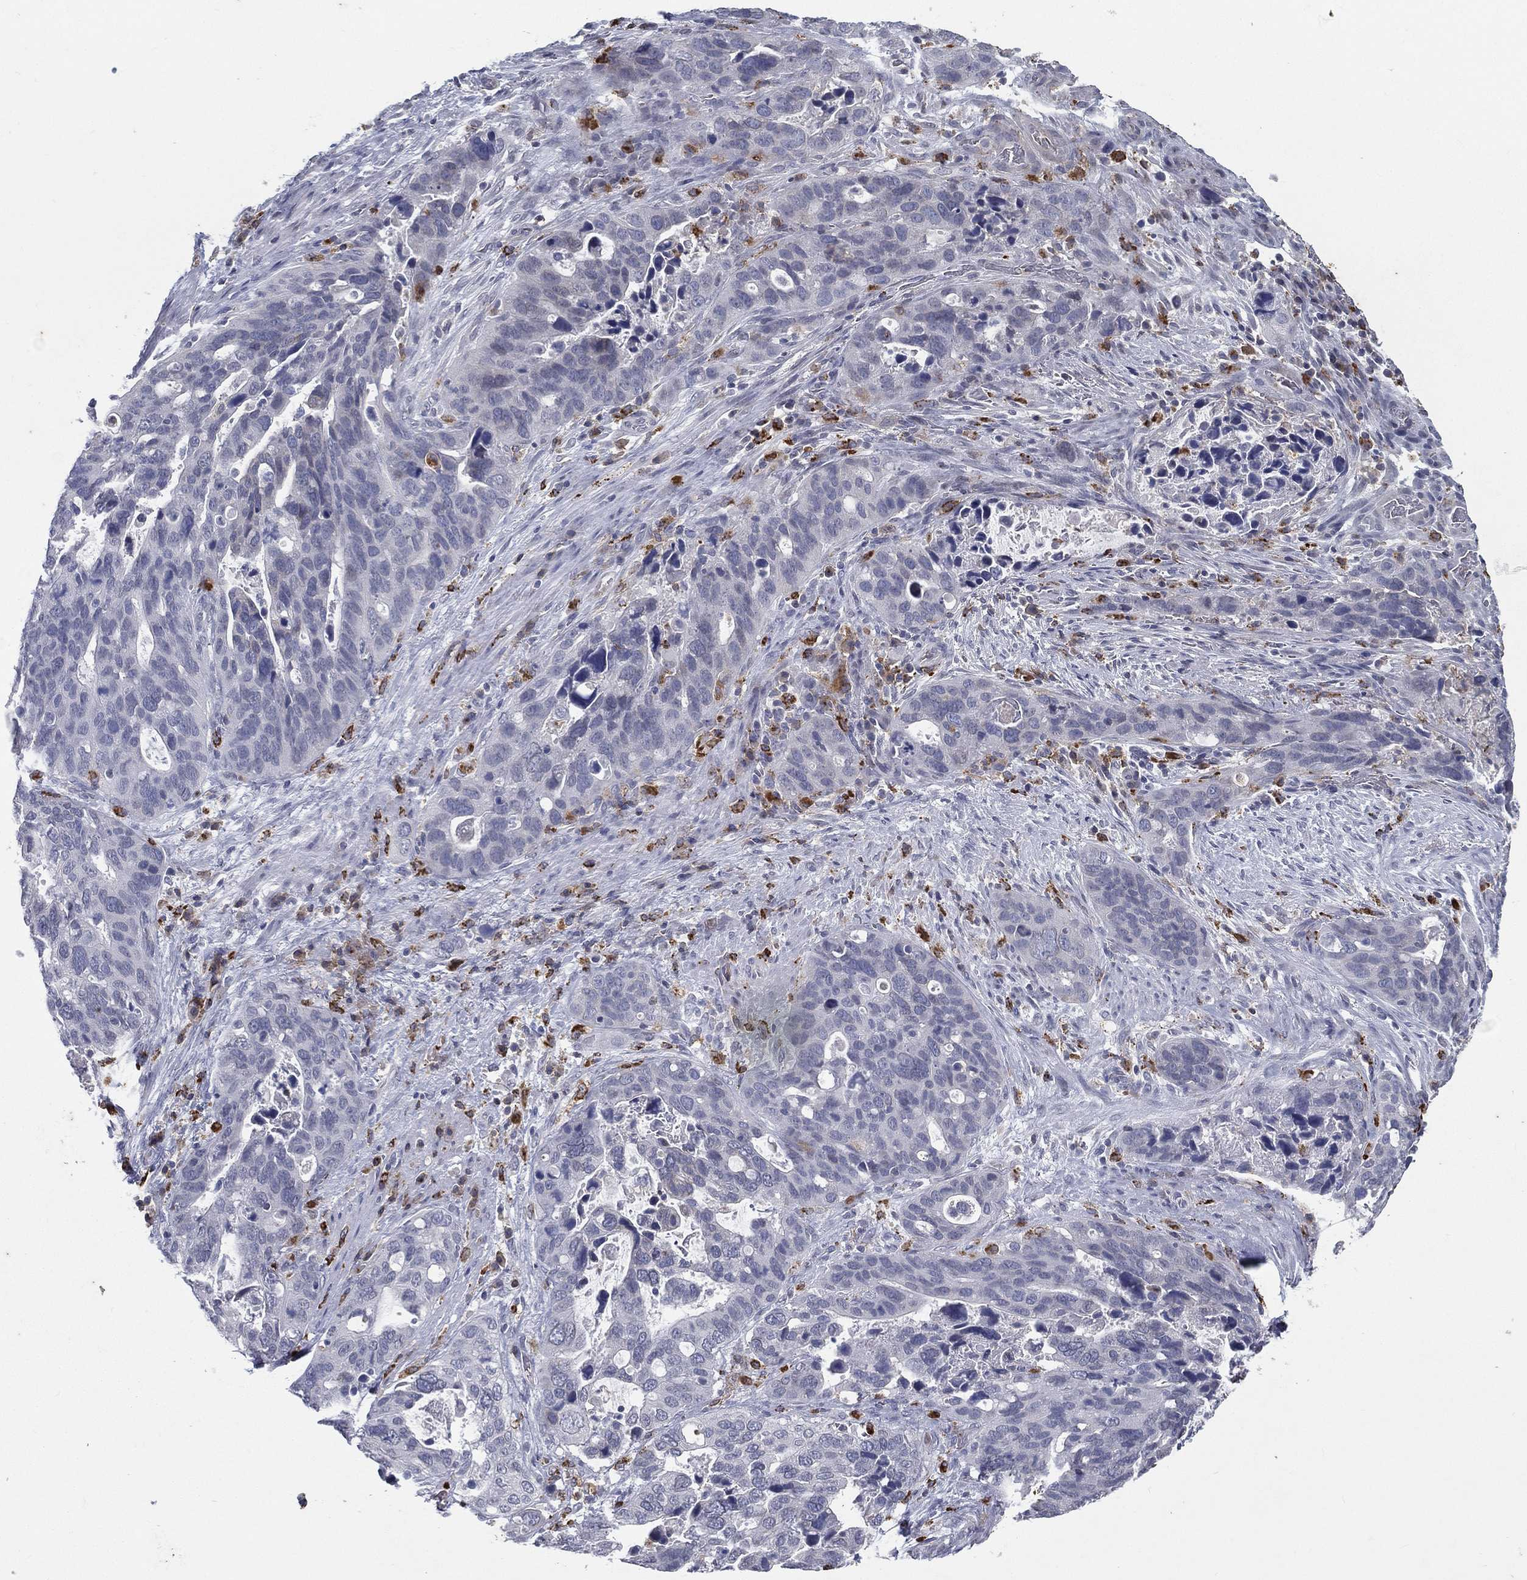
{"staining": {"intensity": "negative", "quantity": "none", "location": "none"}, "tissue": "stomach cancer", "cell_type": "Tumor cells", "image_type": "cancer", "snomed": [{"axis": "morphology", "description": "Adenocarcinoma, NOS"}, {"axis": "topography", "description": "Stomach"}], "caption": "DAB immunohistochemical staining of stomach cancer shows no significant staining in tumor cells.", "gene": "EVI2B", "patient": {"sex": "male", "age": 54}}